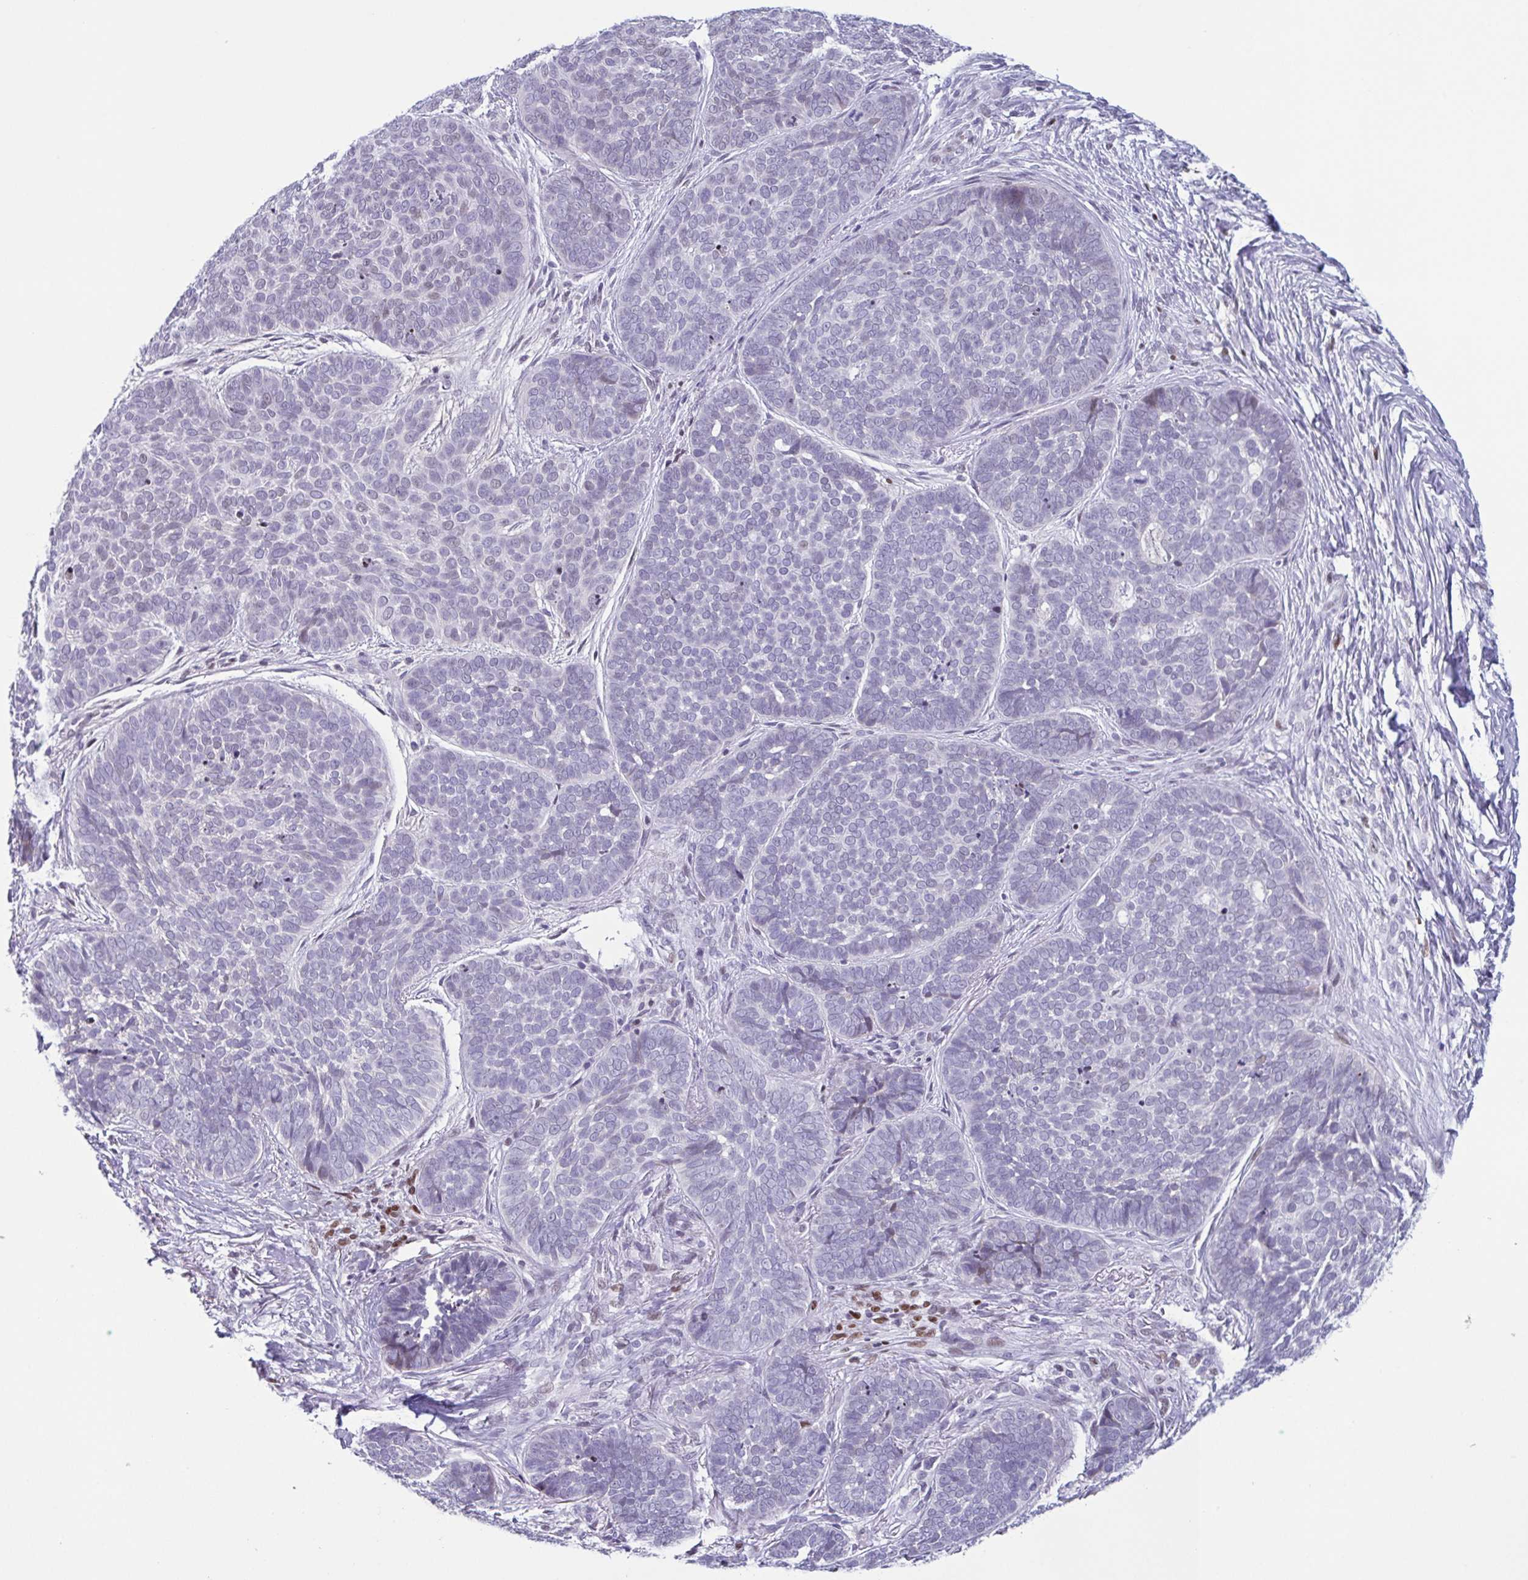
{"staining": {"intensity": "negative", "quantity": "none", "location": "none"}, "tissue": "skin cancer", "cell_type": "Tumor cells", "image_type": "cancer", "snomed": [{"axis": "morphology", "description": "Basal cell carcinoma"}, {"axis": "topography", "description": "Skin"}, {"axis": "topography", "description": "Skin of nose"}], "caption": "DAB immunohistochemical staining of basal cell carcinoma (skin) demonstrates no significant staining in tumor cells.", "gene": "IRF1", "patient": {"sex": "female", "age": 81}}